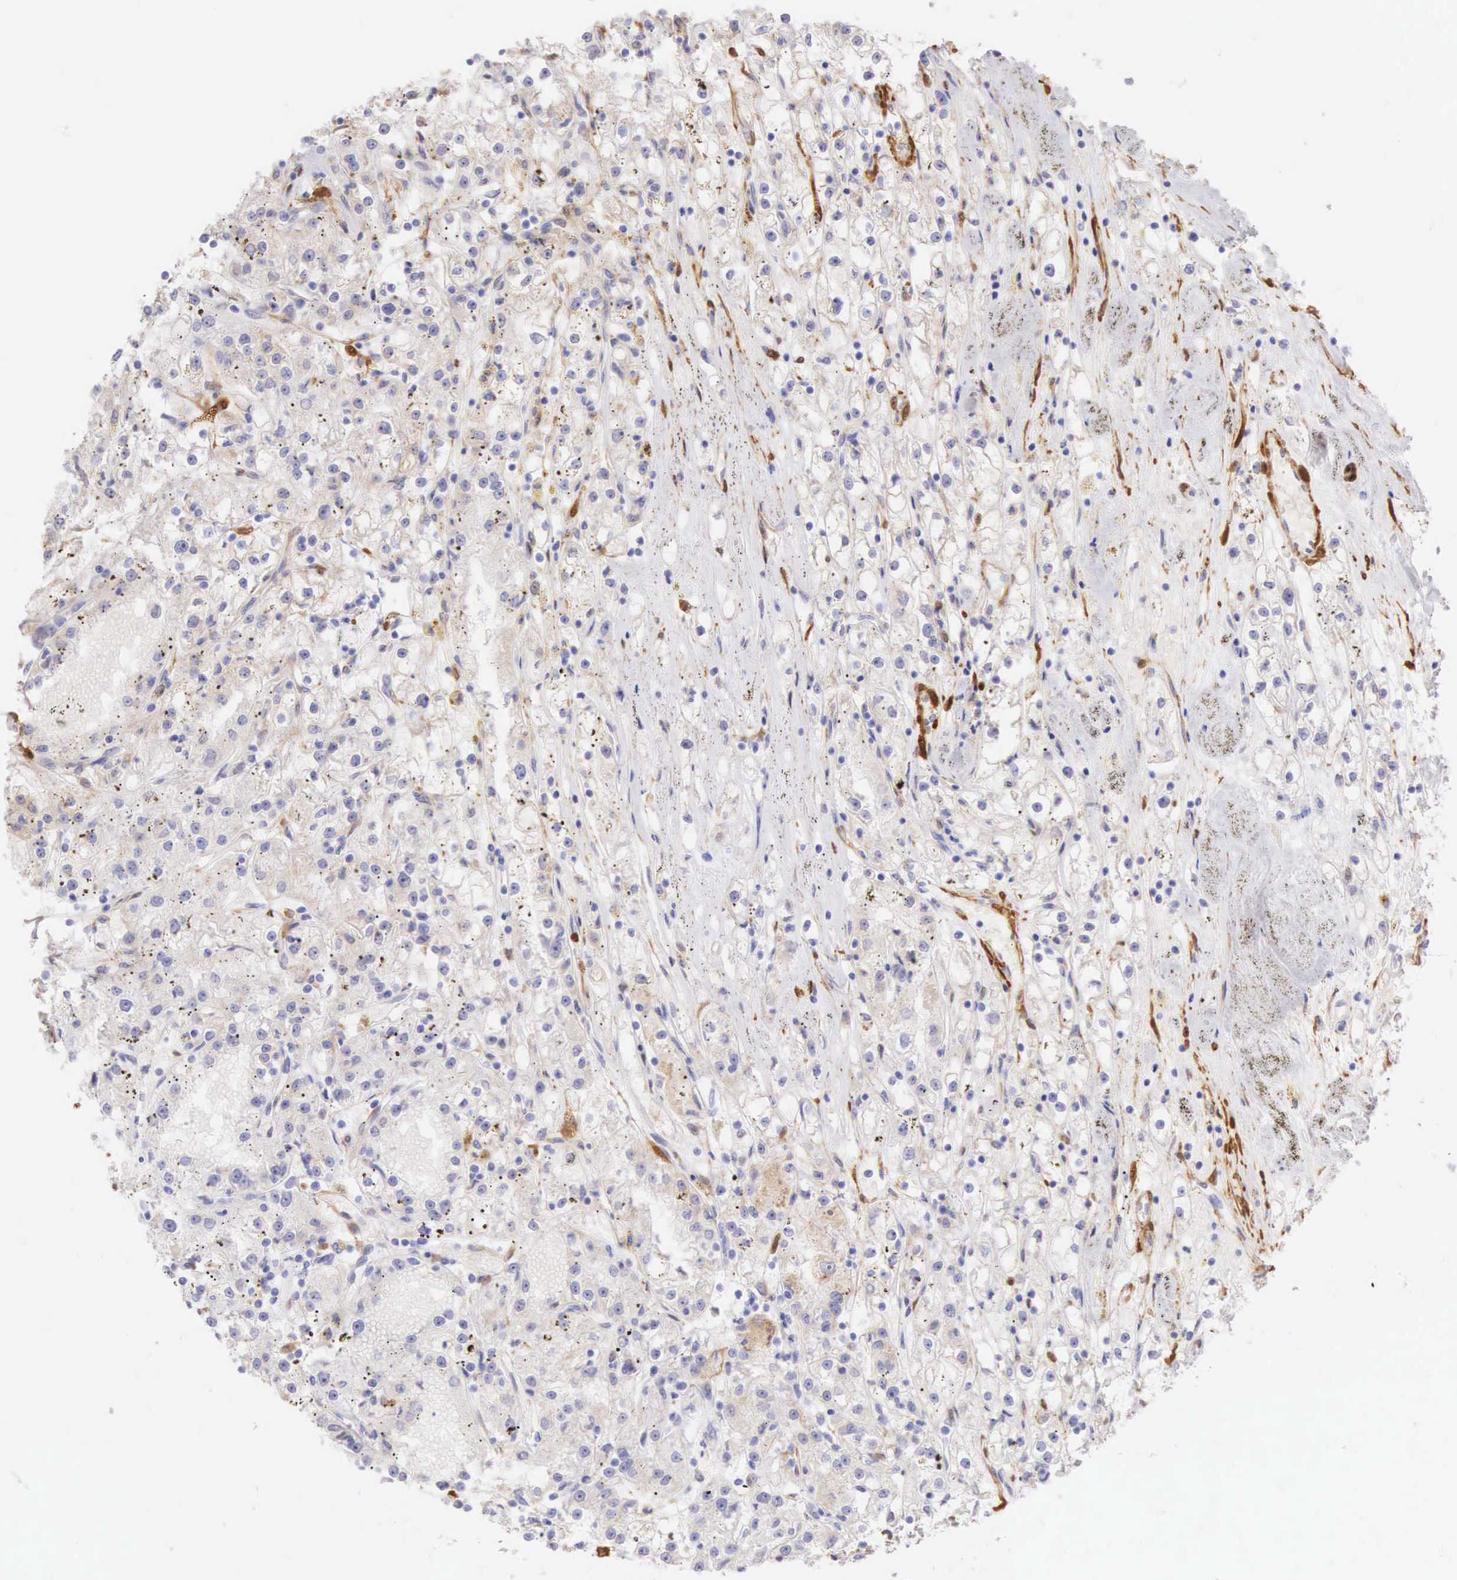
{"staining": {"intensity": "negative", "quantity": "none", "location": "none"}, "tissue": "renal cancer", "cell_type": "Tumor cells", "image_type": "cancer", "snomed": [{"axis": "morphology", "description": "Adenocarcinoma, NOS"}, {"axis": "topography", "description": "Kidney"}], "caption": "Immunohistochemical staining of renal cancer displays no significant expression in tumor cells.", "gene": "CNN1", "patient": {"sex": "male", "age": 56}}